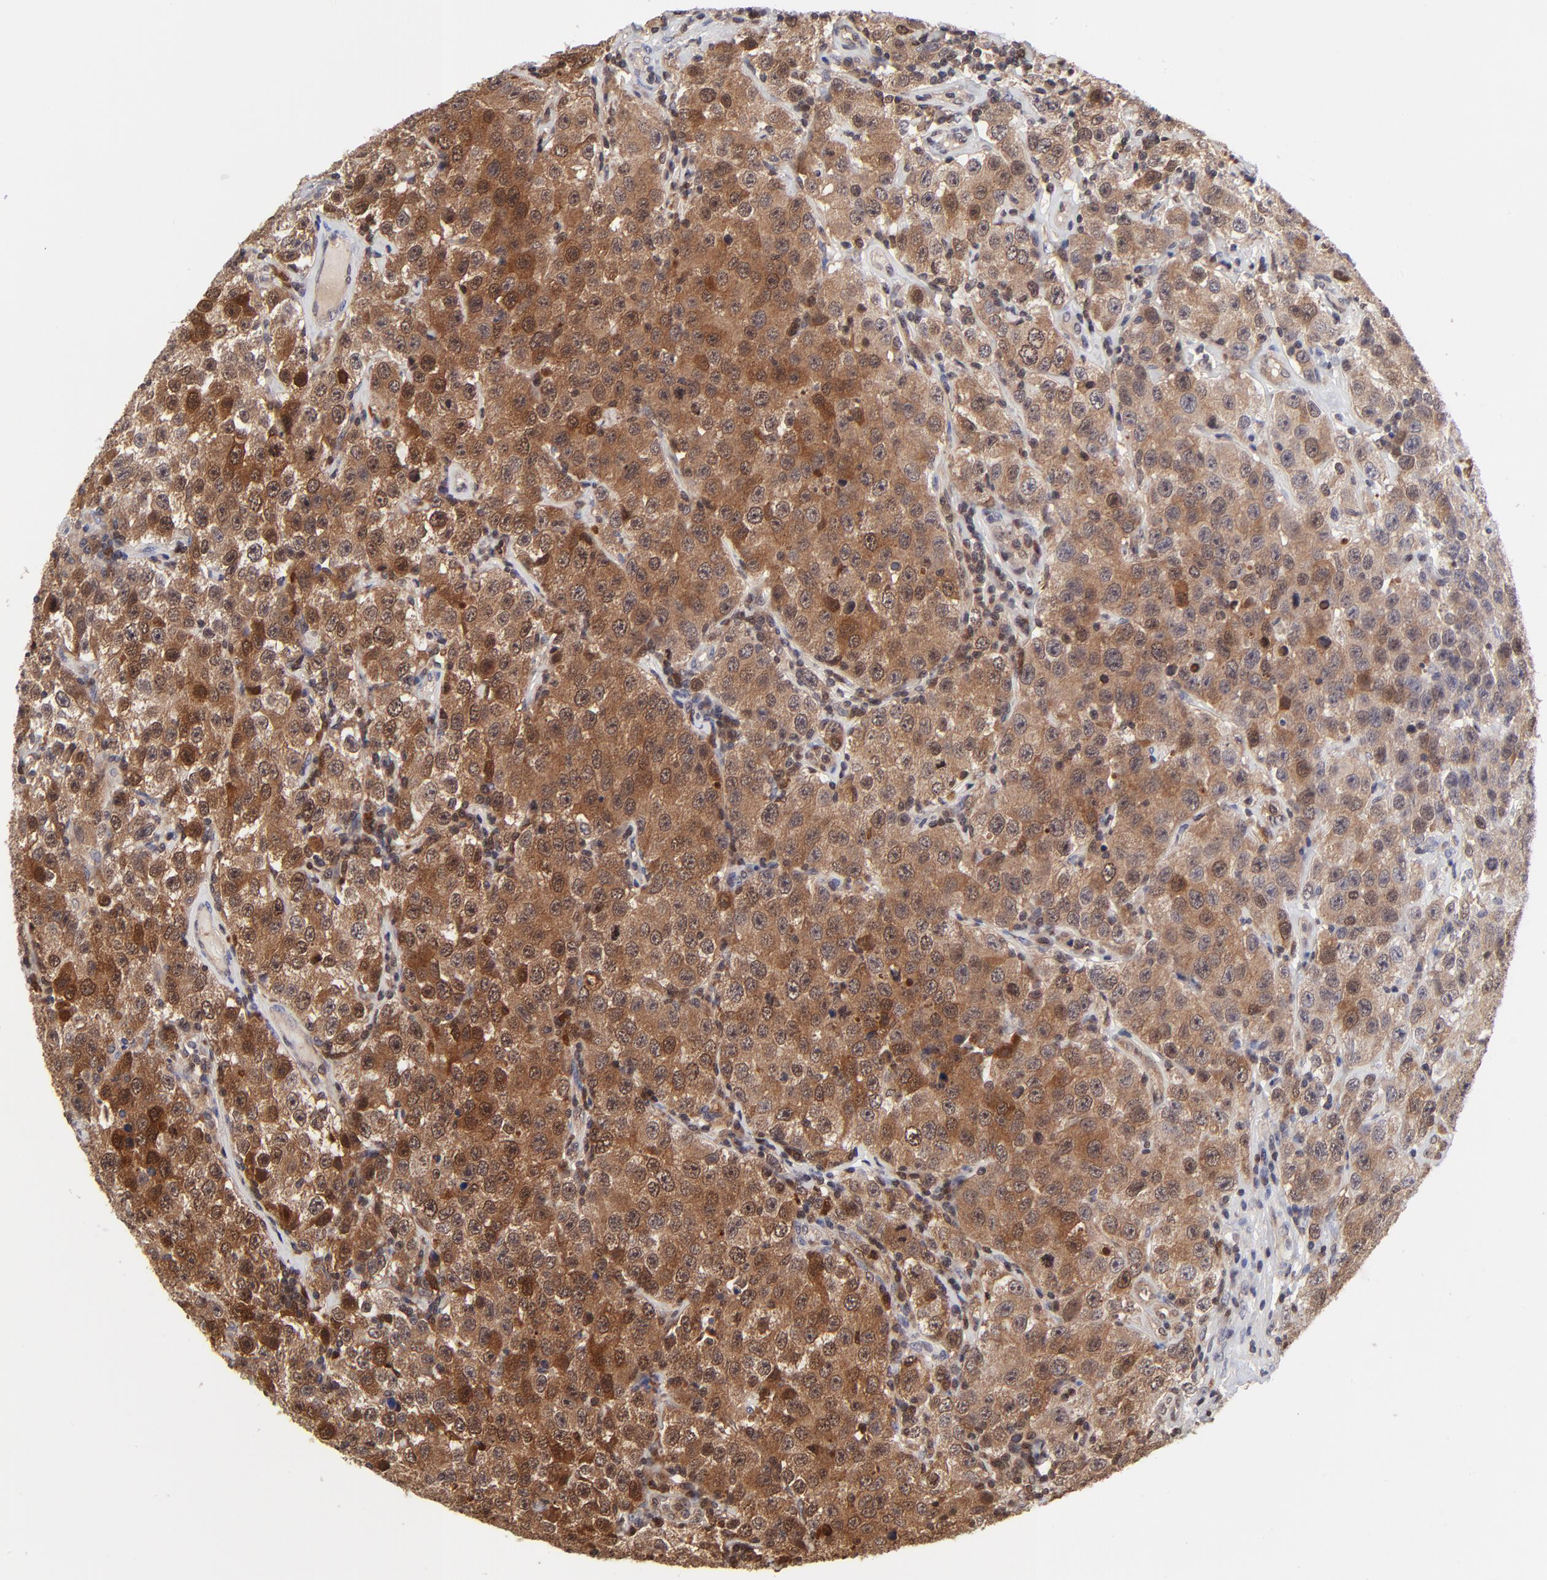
{"staining": {"intensity": "moderate", "quantity": "25%-75%", "location": "cytoplasmic/membranous,nuclear"}, "tissue": "testis cancer", "cell_type": "Tumor cells", "image_type": "cancer", "snomed": [{"axis": "morphology", "description": "Seminoma, NOS"}, {"axis": "topography", "description": "Testis"}], "caption": "A high-resolution micrograph shows immunohistochemistry staining of testis seminoma, which shows moderate cytoplasmic/membranous and nuclear staining in approximately 25%-75% of tumor cells. The staining was performed using DAB (3,3'-diaminobenzidine), with brown indicating positive protein expression. Nuclei are stained blue with hematoxylin.", "gene": "DCTPP1", "patient": {"sex": "male", "age": 52}}